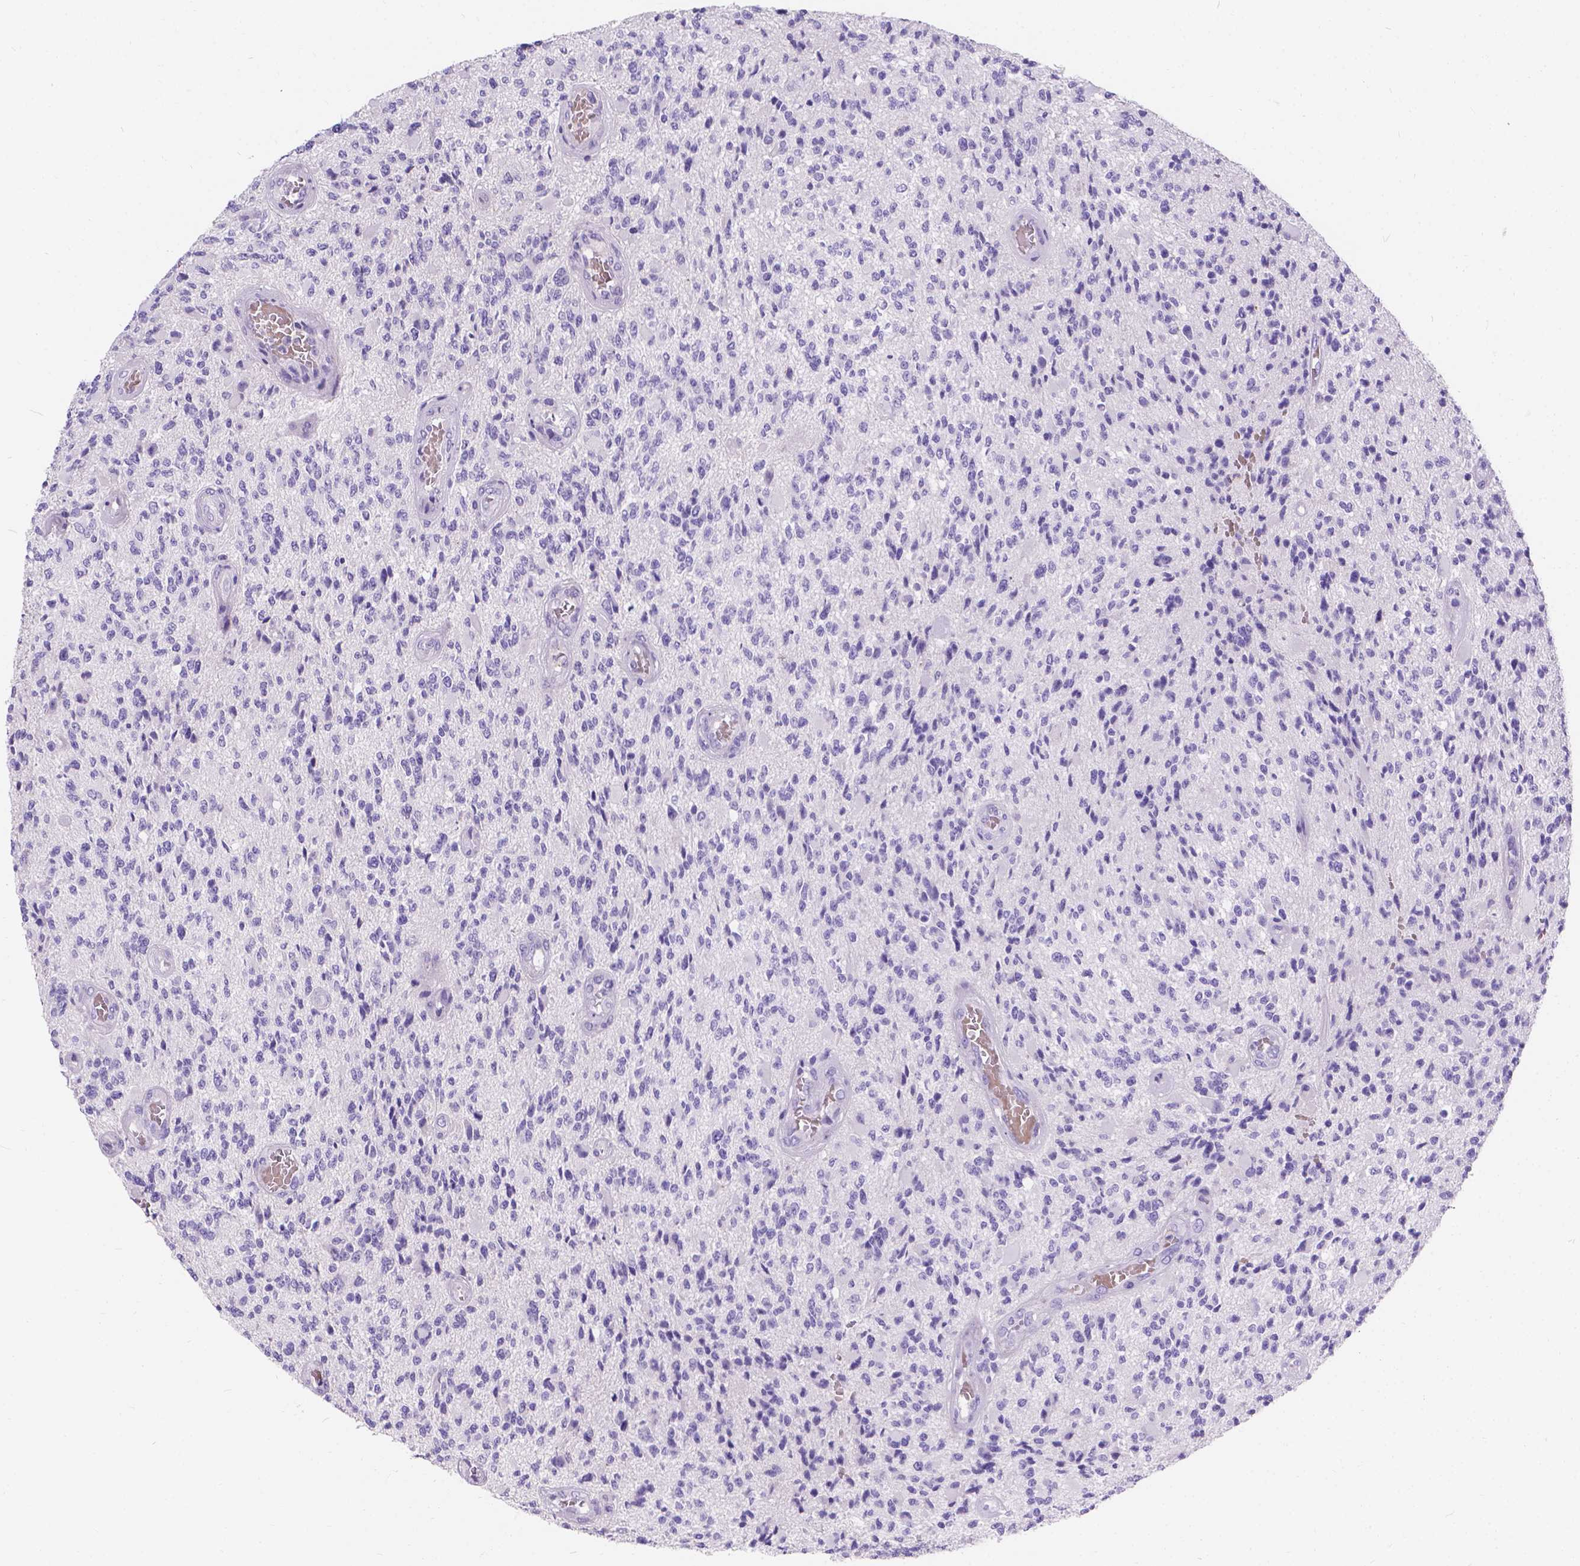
{"staining": {"intensity": "negative", "quantity": "none", "location": "none"}, "tissue": "glioma", "cell_type": "Tumor cells", "image_type": "cancer", "snomed": [{"axis": "morphology", "description": "Glioma, malignant, High grade"}, {"axis": "topography", "description": "Brain"}], "caption": "The histopathology image exhibits no staining of tumor cells in glioma.", "gene": "GNRHR", "patient": {"sex": "female", "age": 63}}